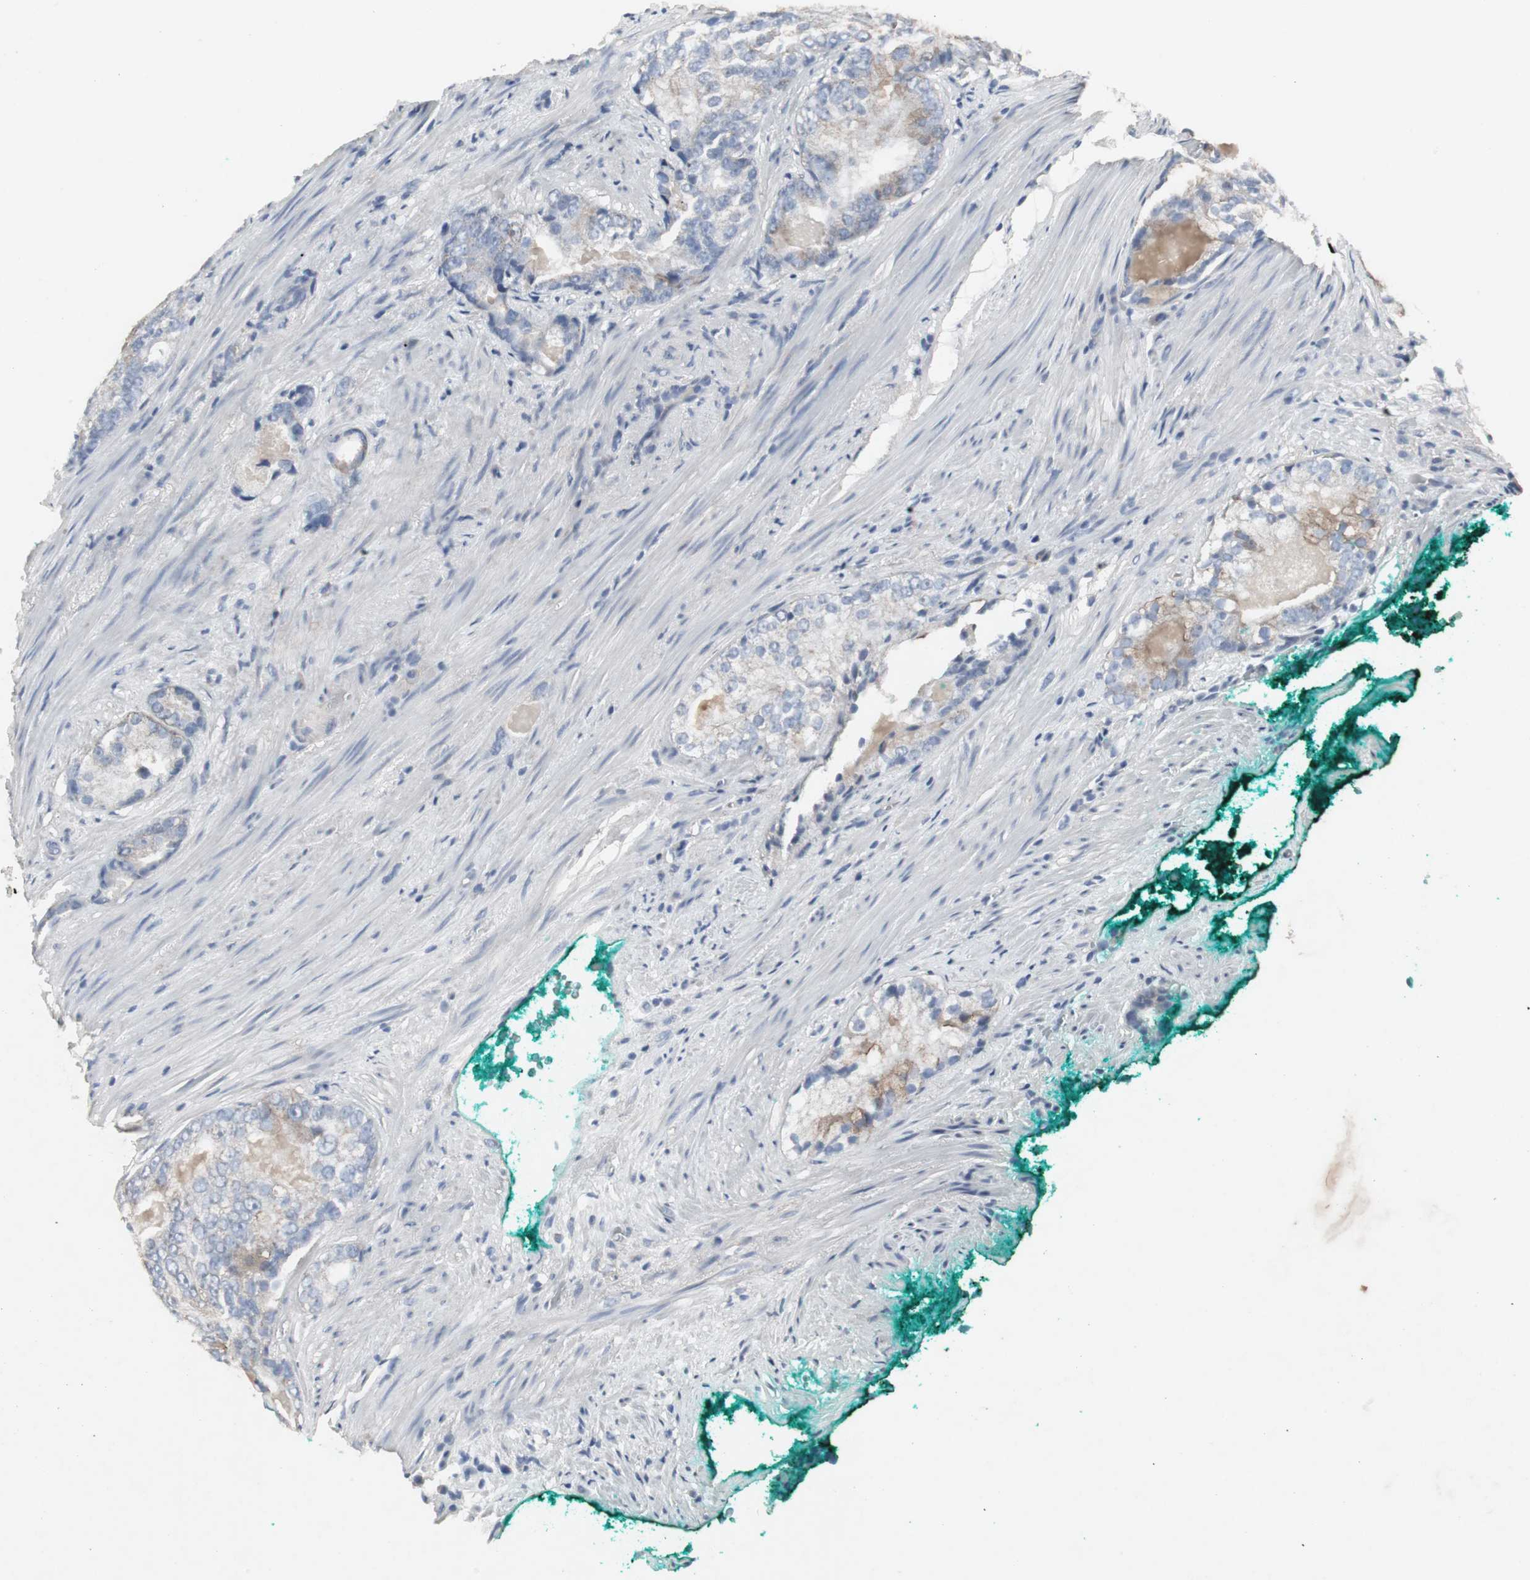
{"staining": {"intensity": "moderate", "quantity": "<25%", "location": "cytoplasmic/membranous"}, "tissue": "prostate cancer", "cell_type": "Tumor cells", "image_type": "cancer", "snomed": [{"axis": "morphology", "description": "Adenocarcinoma, High grade"}, {"axis": "topography", "description": "Prostate"}], "caption": "Human adenocarcinoma (high-grade) (prostate) stained for a protein (brown) reveals moderate cytoplasmic/membranous positive staining in about <25% of tumor cells.", "gene": "ACAA1", "patient": {"sex": "male", "age": 66}}